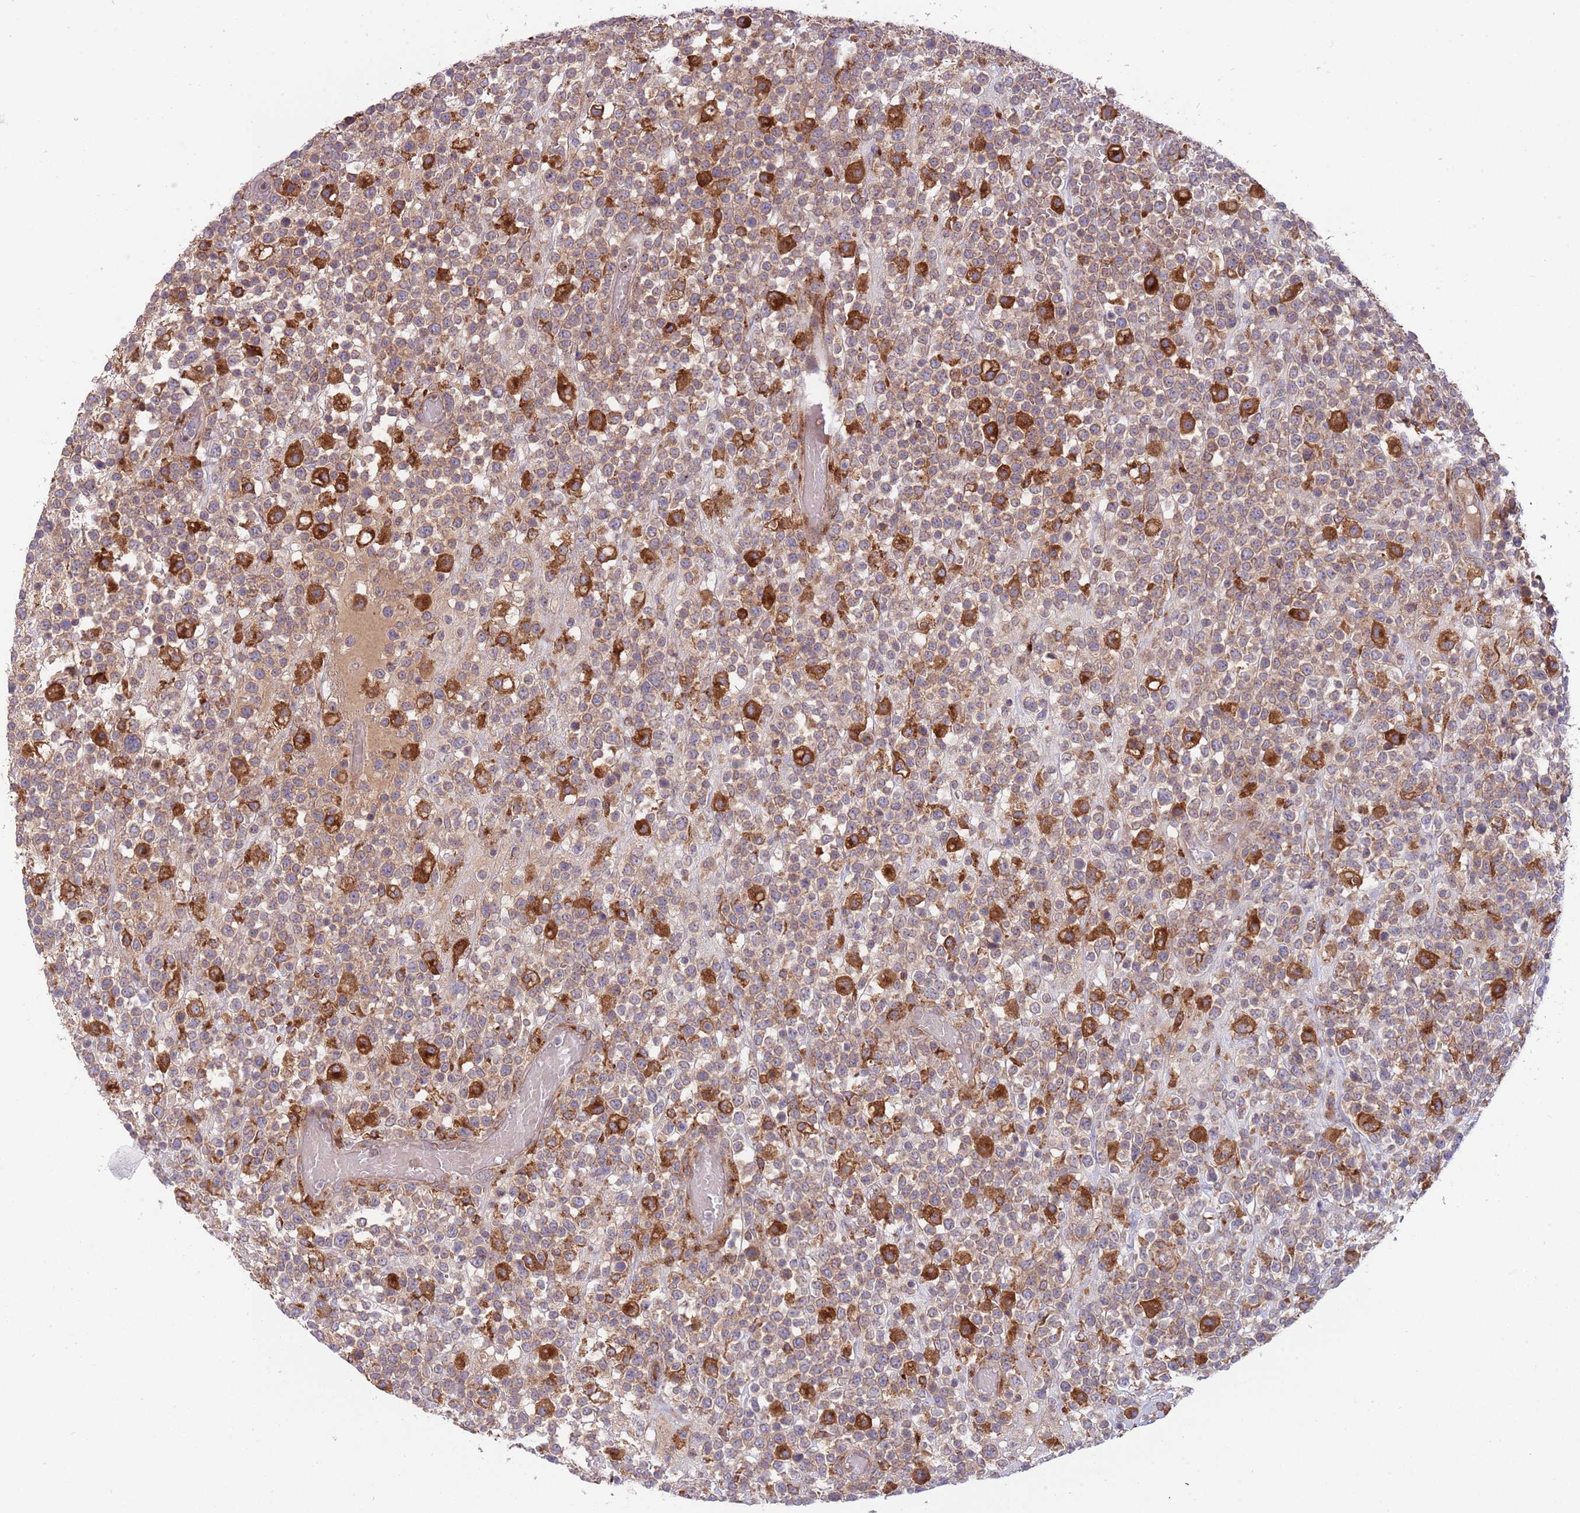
{"staining": {"intensity": "strong", "quantity": "25%-75%", "location": "cytoplasmic/membranous"}, "tissue": "lymphoma", "cell_type": "Tumor cells", "image_type": "cancer", "snomed": [{"axis": "morphology", "description": "Malignant lymphoma, non-Hodgkin's type, High grade"}, {"axis": "topography", "description": "Colon"}], "caption": "High-magnification brightfield microscopy of malignant lymphoma, non-Hodgkin's type (high-grade) stained with DAB (3,3'-diaminobenzidine) (brown) and counterstained with hematoxylin (blue). tumor cells exhibit strong cytoplasmic/membranous positivity is appreciated in about25%-75% of cells.", "gene": "BTBD7", "patient": {"sex": "female", "age": 53}}